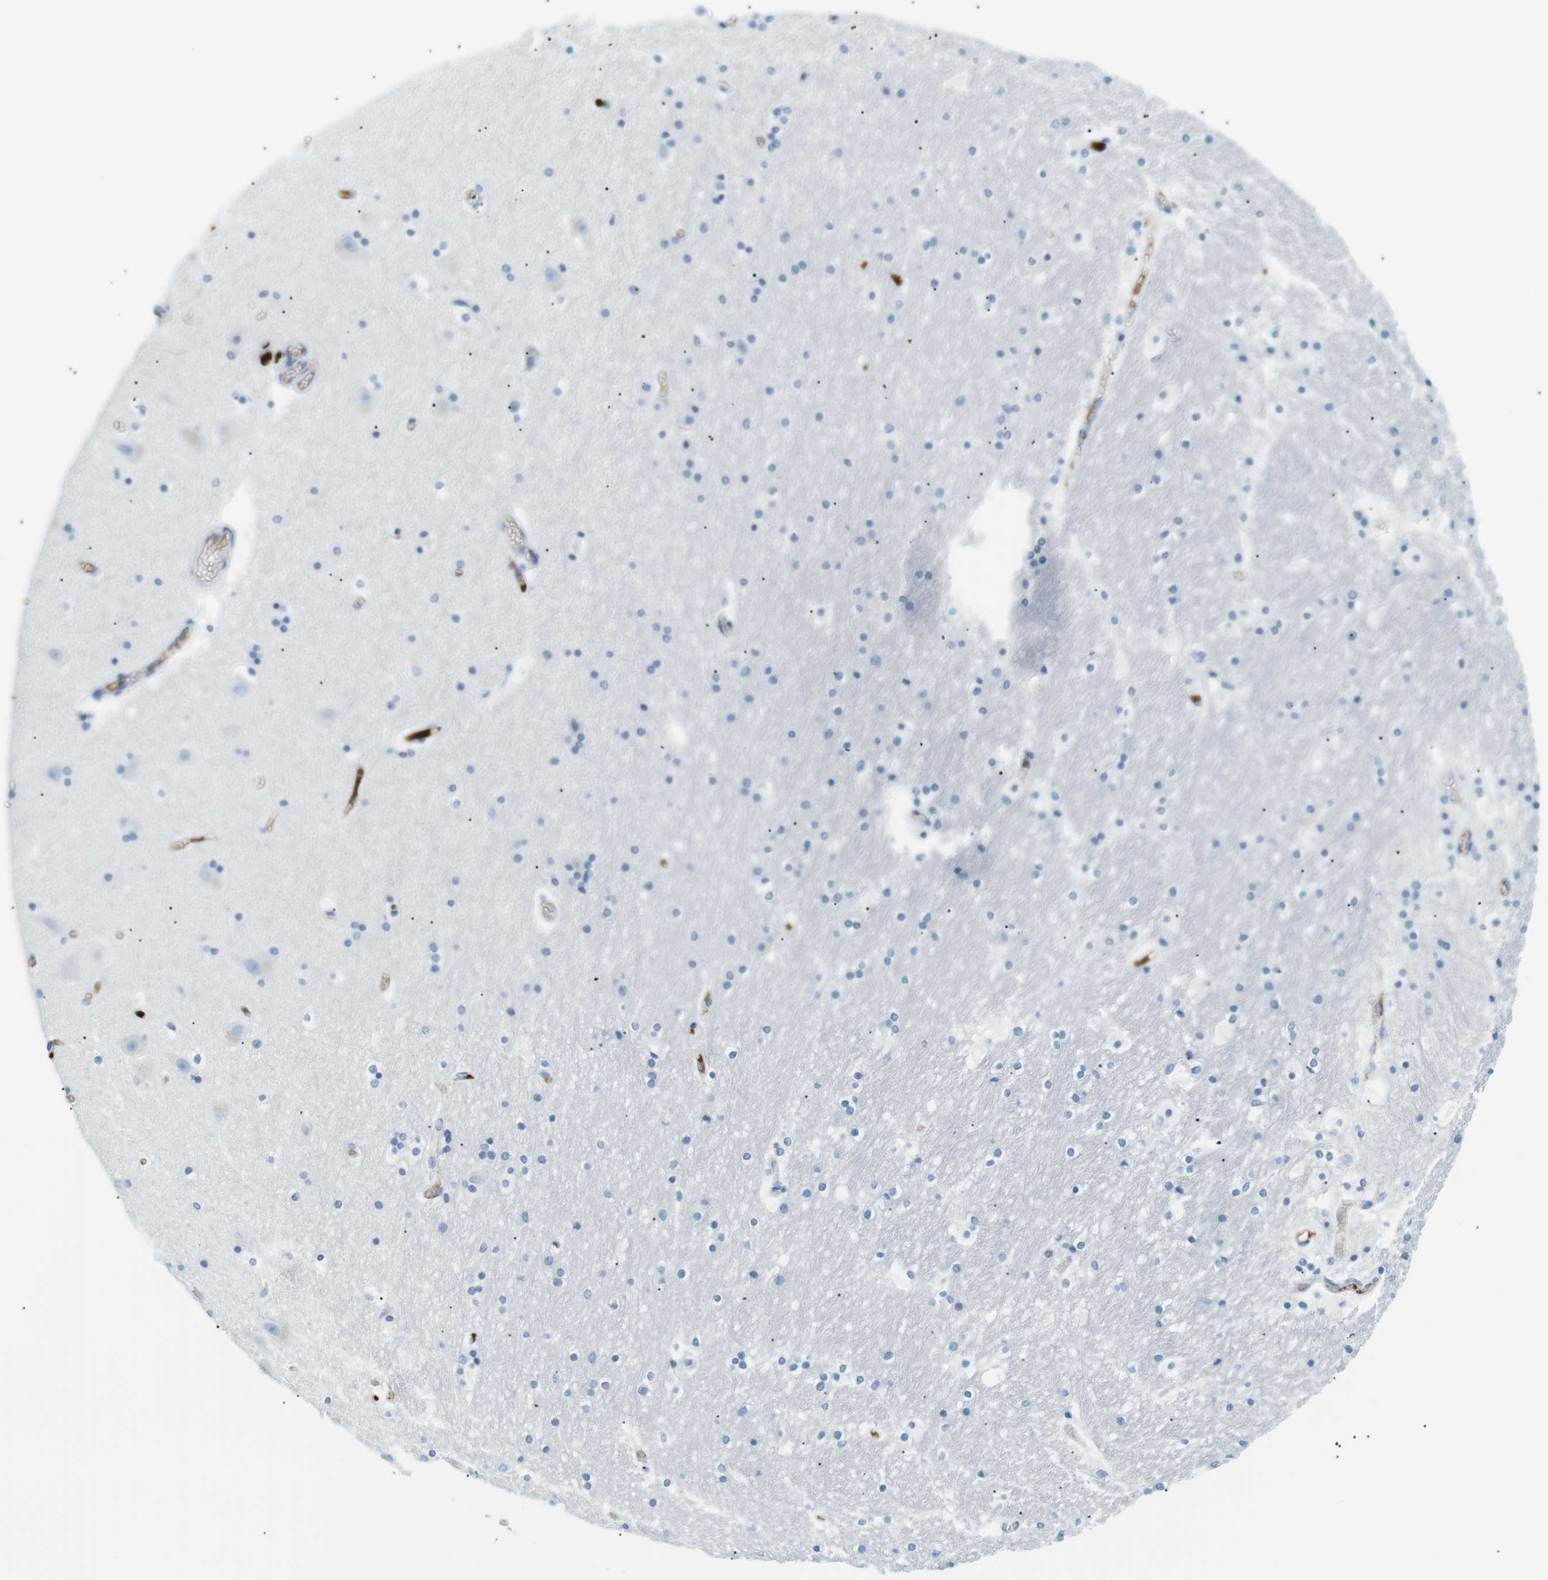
{"staining": {"intensity": "negative", "quantity": "none", "location": "none"}, "tissue": "hippocampus", "cell_type": "Glial cells", "image_type": "normal", "snomed": [{"axis": "morphology", "description": "Normal tissue, NOS"}, {"axis": "topography", "description": "Hippocampus"}], "caption": "DAB immunohistochemical staining of normal hippocampus displays no significant staining in glial cells.", "gene": "APOB", "patient": {"sex": "male", "age": 45}}